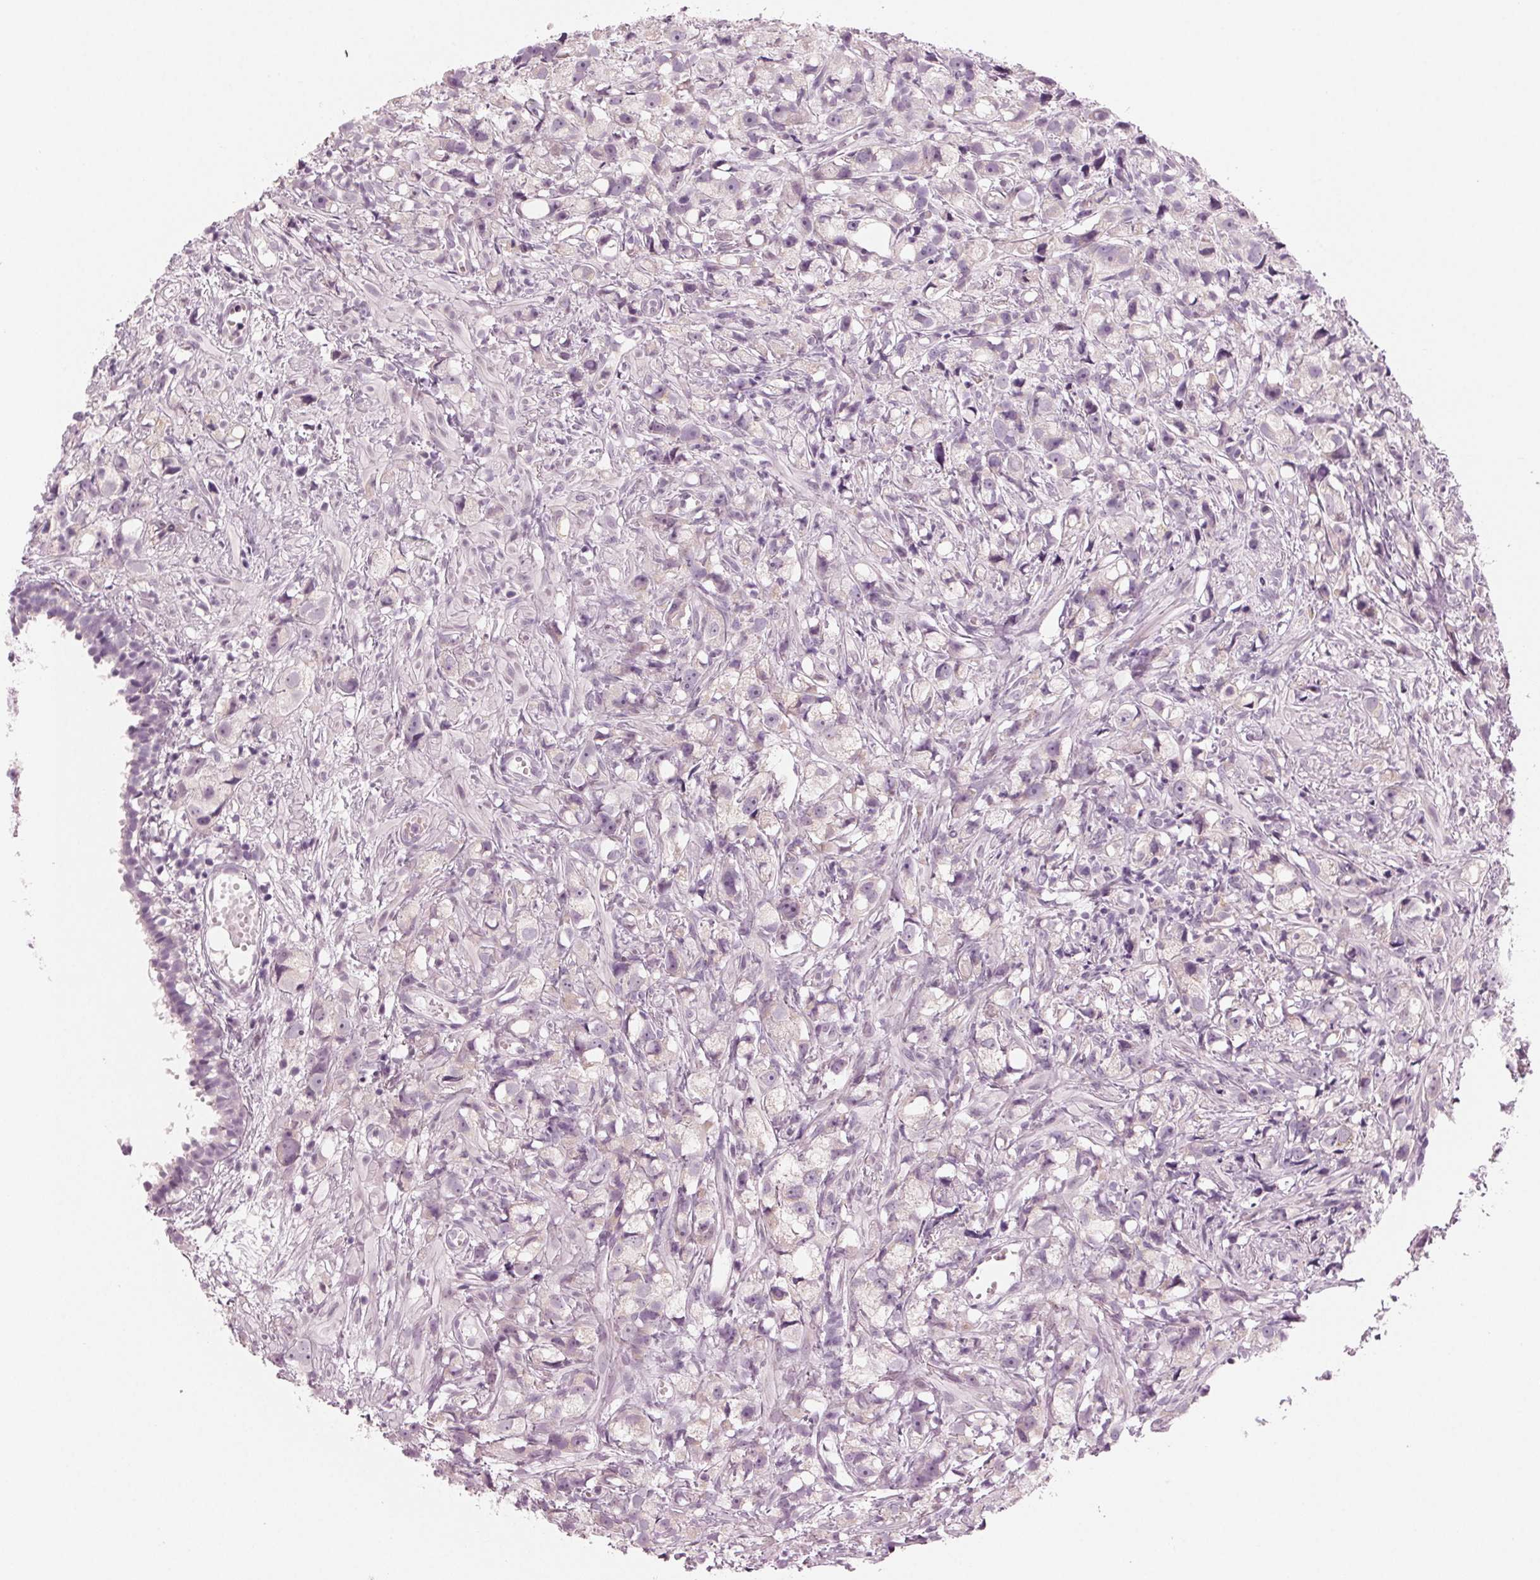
{"staining": {"intensity": "negative", "quantity": "none", "location": "none"}, "tissue": "prostate cancer", "cell_type": "Tumor cells", "image_type": "cancer", "snomed": [{"axis": "morphology", "description": "Adenocarcinoma, High grade"}, {"axis": "topography", "description": "Prostate"}], "caption": "Human adenocarcinoma (high-grade) (prostate) stained for a protein using immunohistochemistry (IHC) shows no staining in tumor cells.", "gene": "PRAP1", "patient": {"sex": "male", "age": 75}}